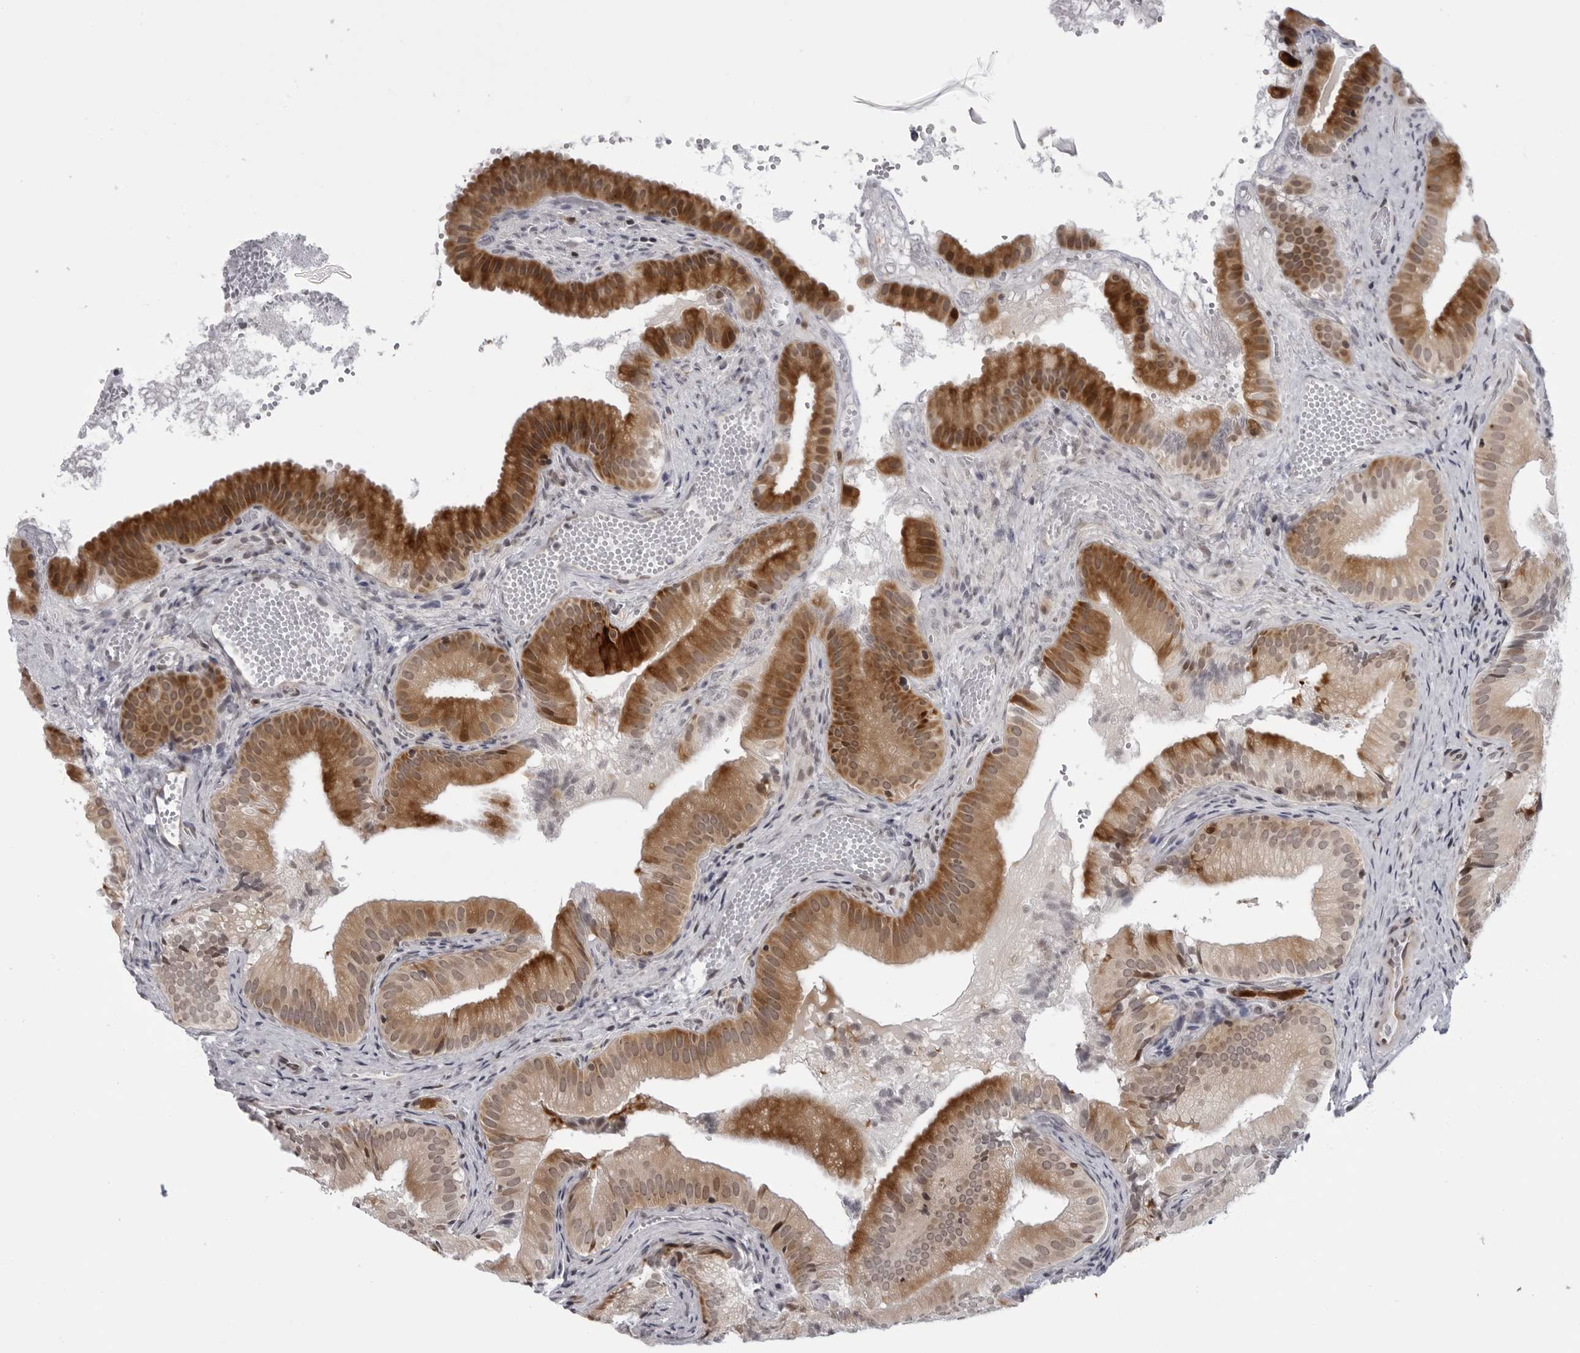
{"staining": {"intensity": "strong", "quantity": ">75%", "location": "cytoplasmic/membranous"}, "tissue": "gallbladder", "cell_type": "Glandular cells", "image_type": "normal", "snomed": [{"axis": "morphology", "description": "Normal tissue, NOS"}, {"axis": "topography", "description": "Gallbladder"}], "caption": "Immunohistochemistry (IHC) micrograph of normal gallbladder stained for a protein (brown), which reveals high levels of strong cytoplasmic/membranous staining in about >75% of glandular cells.", "gene": "GCSAML", "patient": {"sex": "female", "age": 30}}